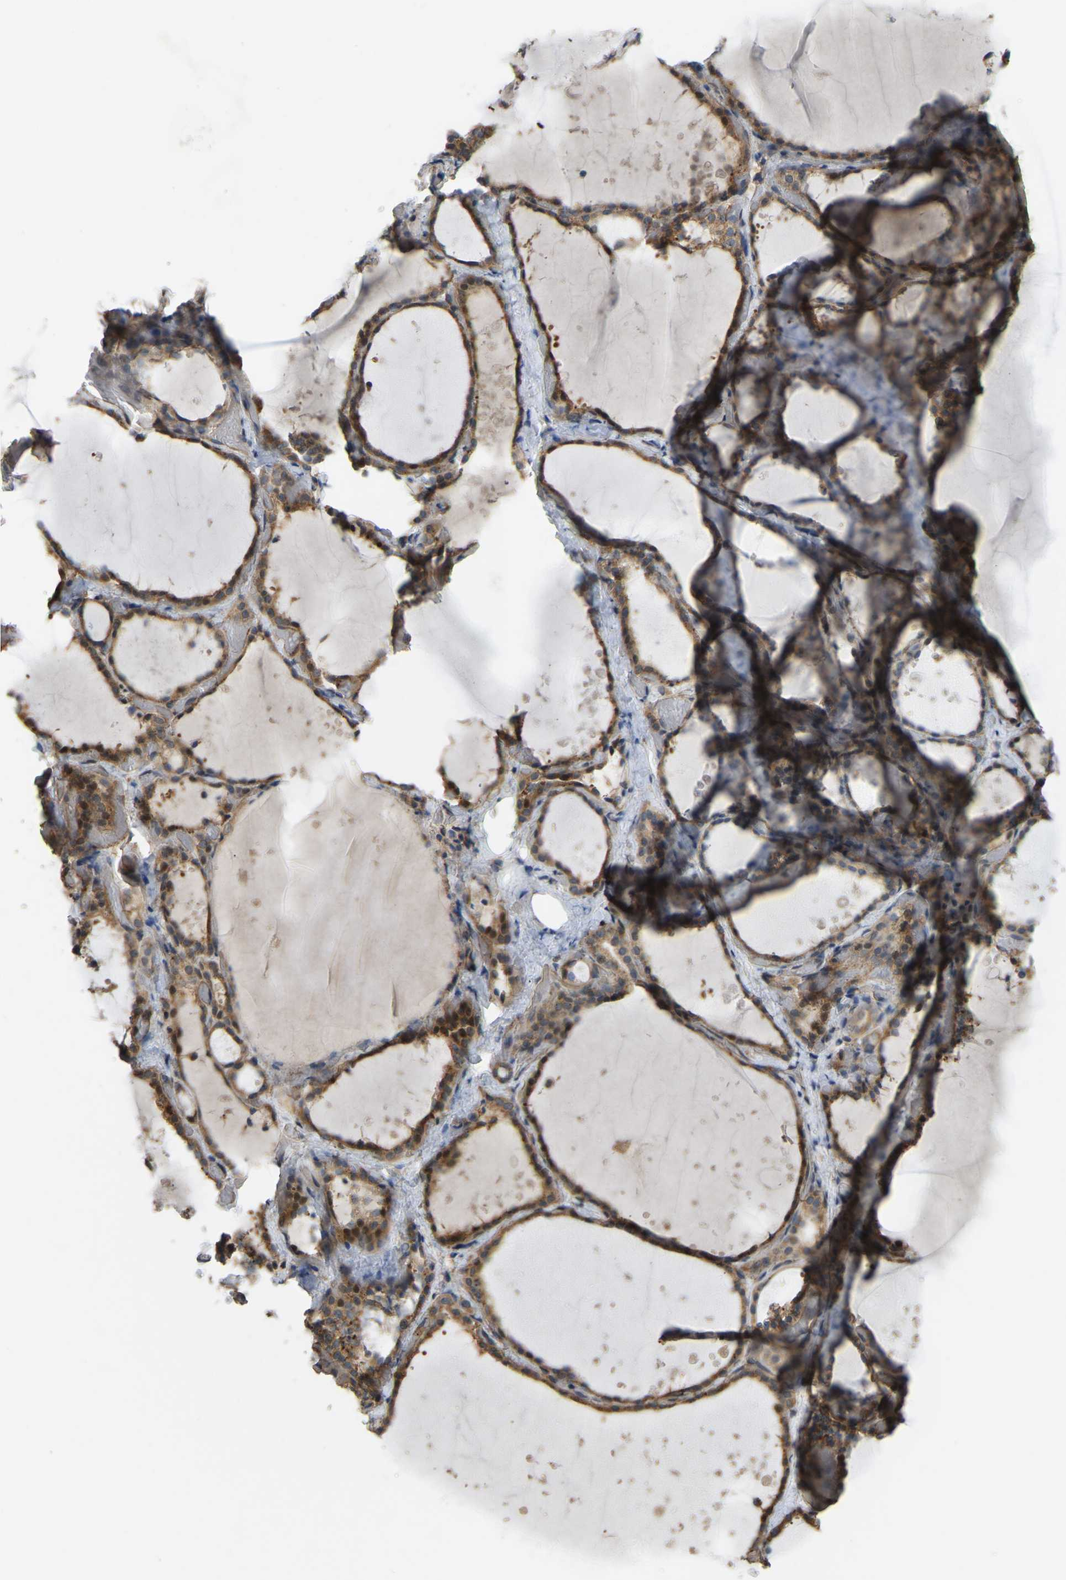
{"staining": {"intensity": "strong", "quantity": ">75%", "location": "cytoplasmic/membranous,nuclear"}, "tissue": "thyroid gland", "cell_type": "Glandular cells", "image_type": "normal", "snomed": [{"axis": "morphology", "description": "Normal tissue, NOS"}, {"axis": "topography", "description": "Thyroid gland"}], "caption": "This photomicrograph displays IHC staining of unremarkable human thyroid gland, with high strong cytoplasmic/membranous,nuclear positivity in about >75% of glandular cells.", "gene": "C21orf91", "patient": {"sex": "female", "age": 44}}